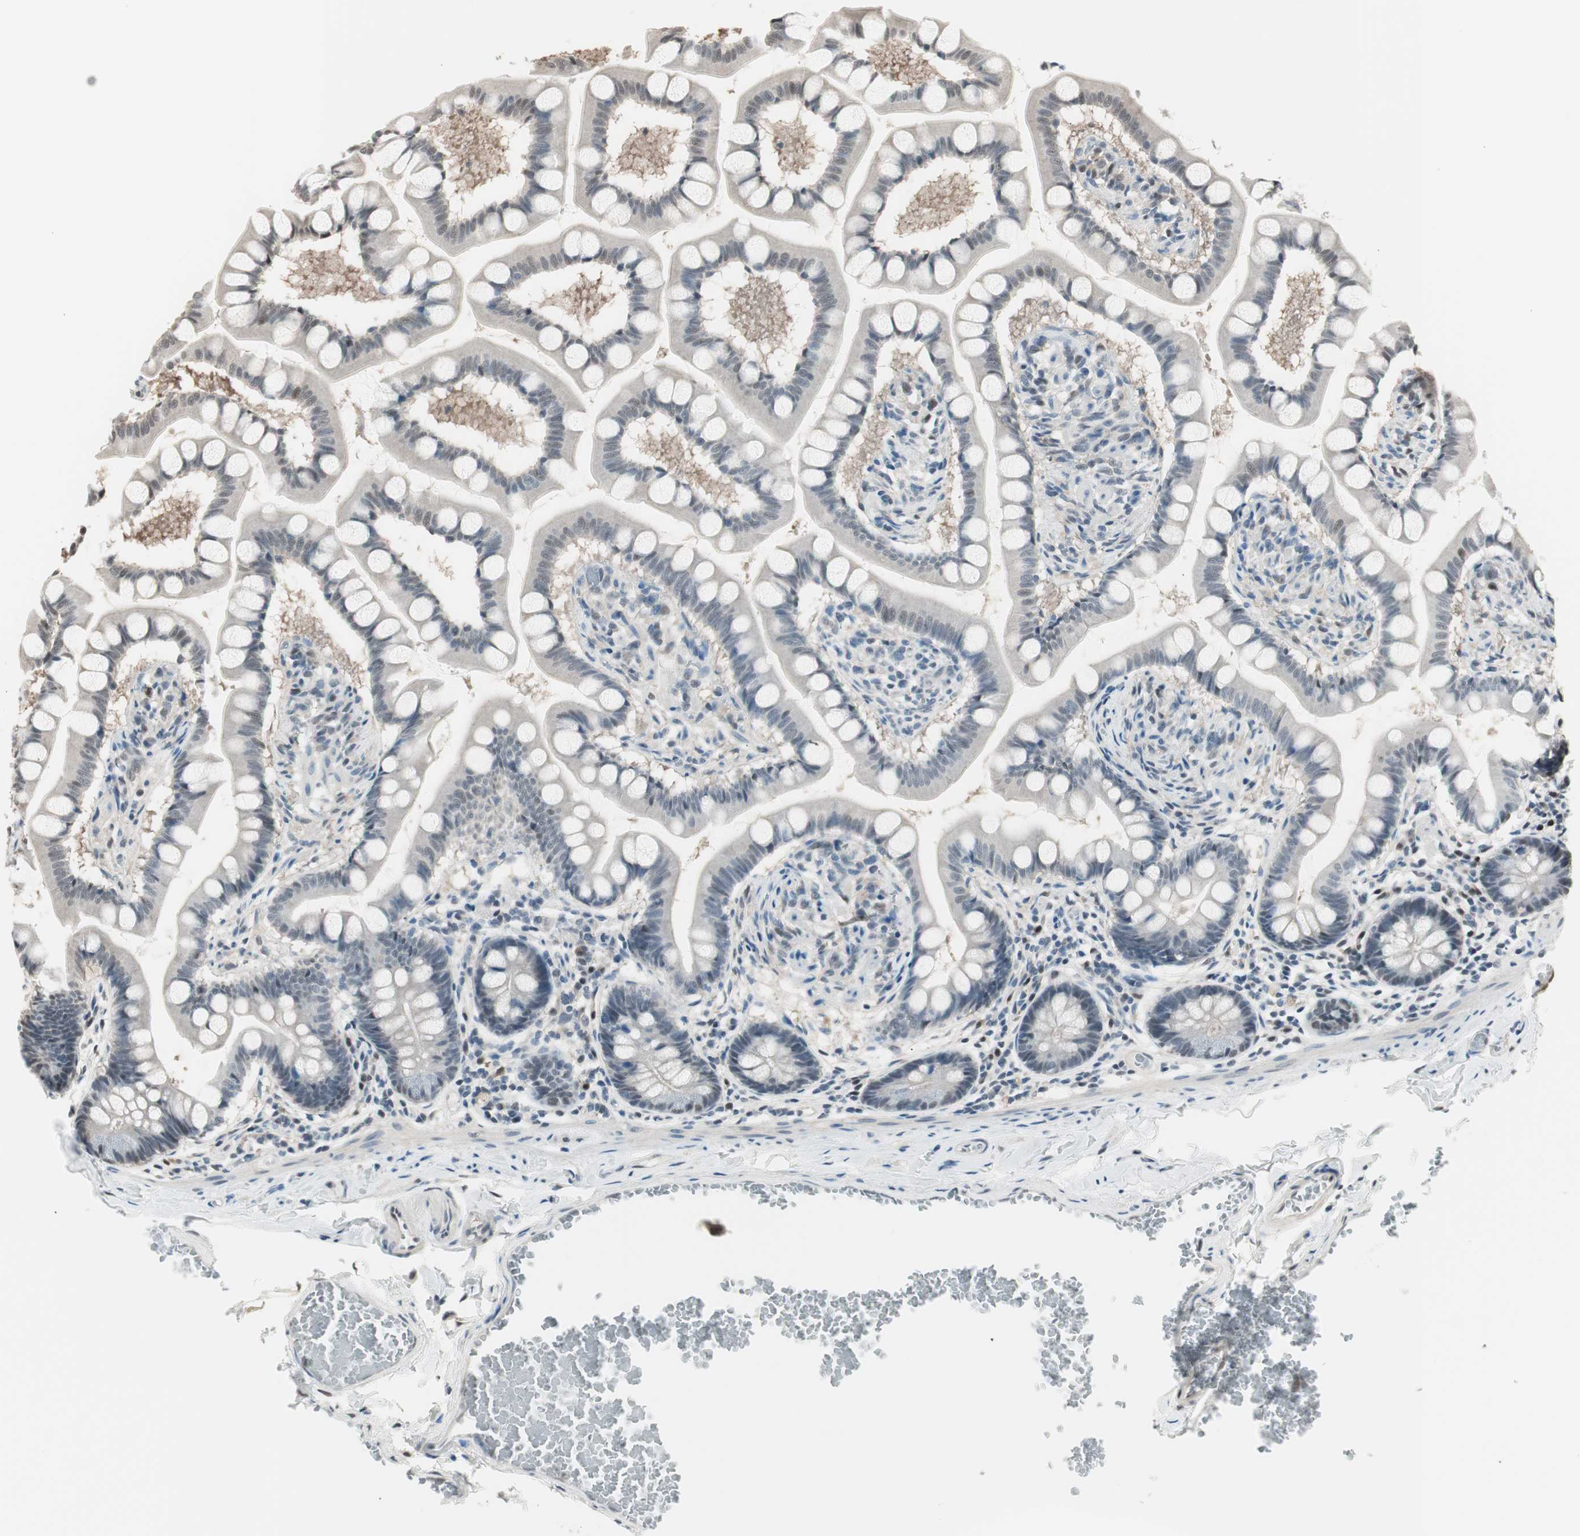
{"staining": {"intensity": "weak", "quantity": "<25%", "location": "nuclear"}, "tissue": "small intestine", "cell_type": "Glandular cells", "image_type": "normal", "snomed": [{"axis": "morphology", "description": "Normal tissue, NOS"}, {"axis": "topography", "description": "Small intestine"}], "caption": "There is no significant staining in glandular cells of small intestine. (DAB immunohistochemistry (IHC) with hematoxylin counter stain).", "gene": "LONP2", "patient": {"sex": "male", "age": 41}}